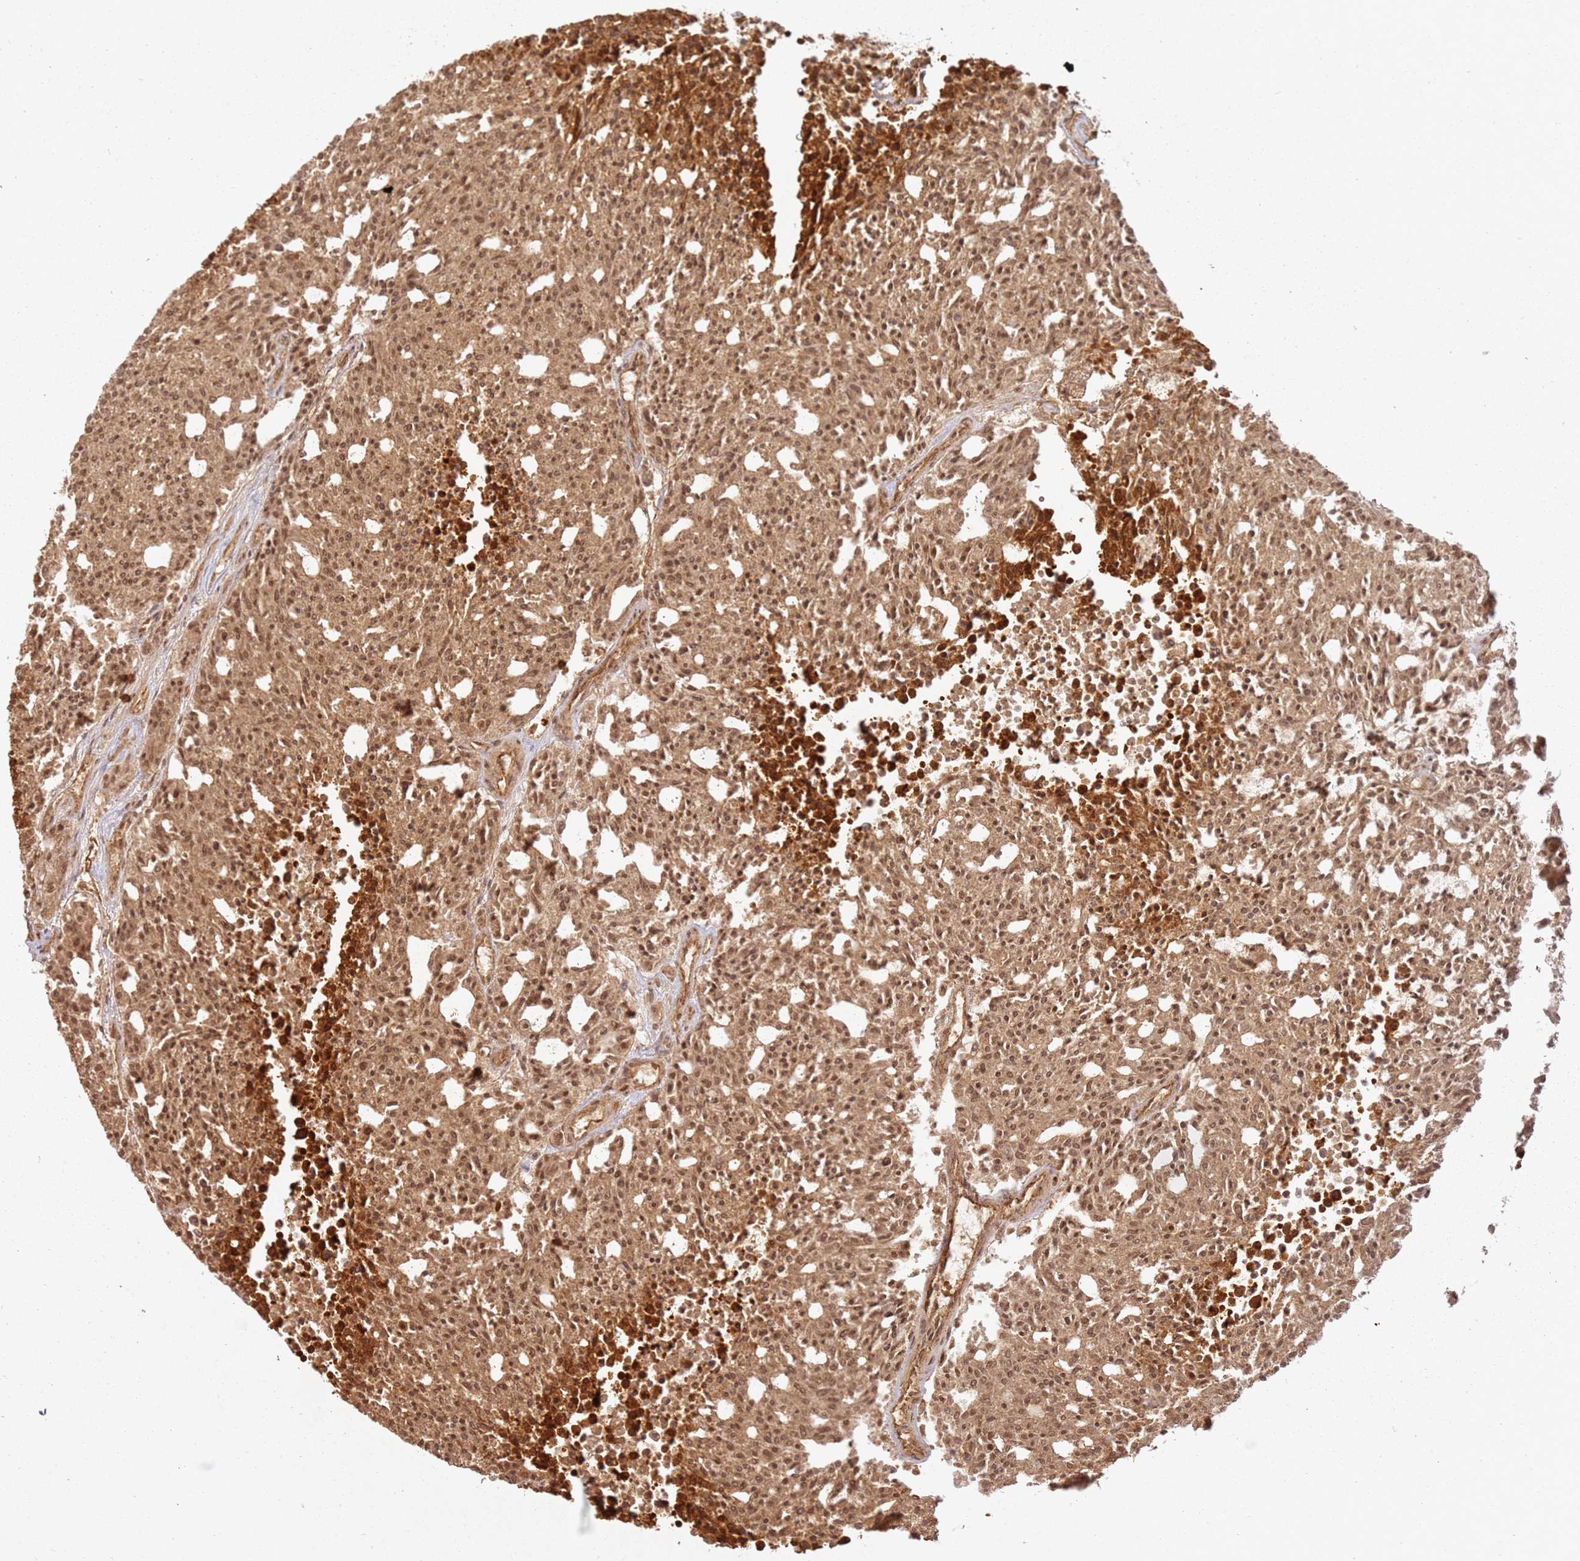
{"staining": {"intensity": "moderate", "quantity": ">75%", "location": "cytoplasmic/membranous,nuclear"}, "tissue": "carcinoid", "cell_type": "Tumor cells", "image_type": "cancer", "snomed": [{"axis": "morphology", "description": "Carcinoid, malignant, NOS"}, {"axis": "topography", "description": "Pancreas"}], "caption": "Immunohistochemical staining of human malignant carcinoid shows medium levels of moderate cytoplasmic/membranous and nuclear positivity in approximately >75% of tumor cells.", "gene": "ZNF776", "patient": {"sex": "female", "age": 54}}